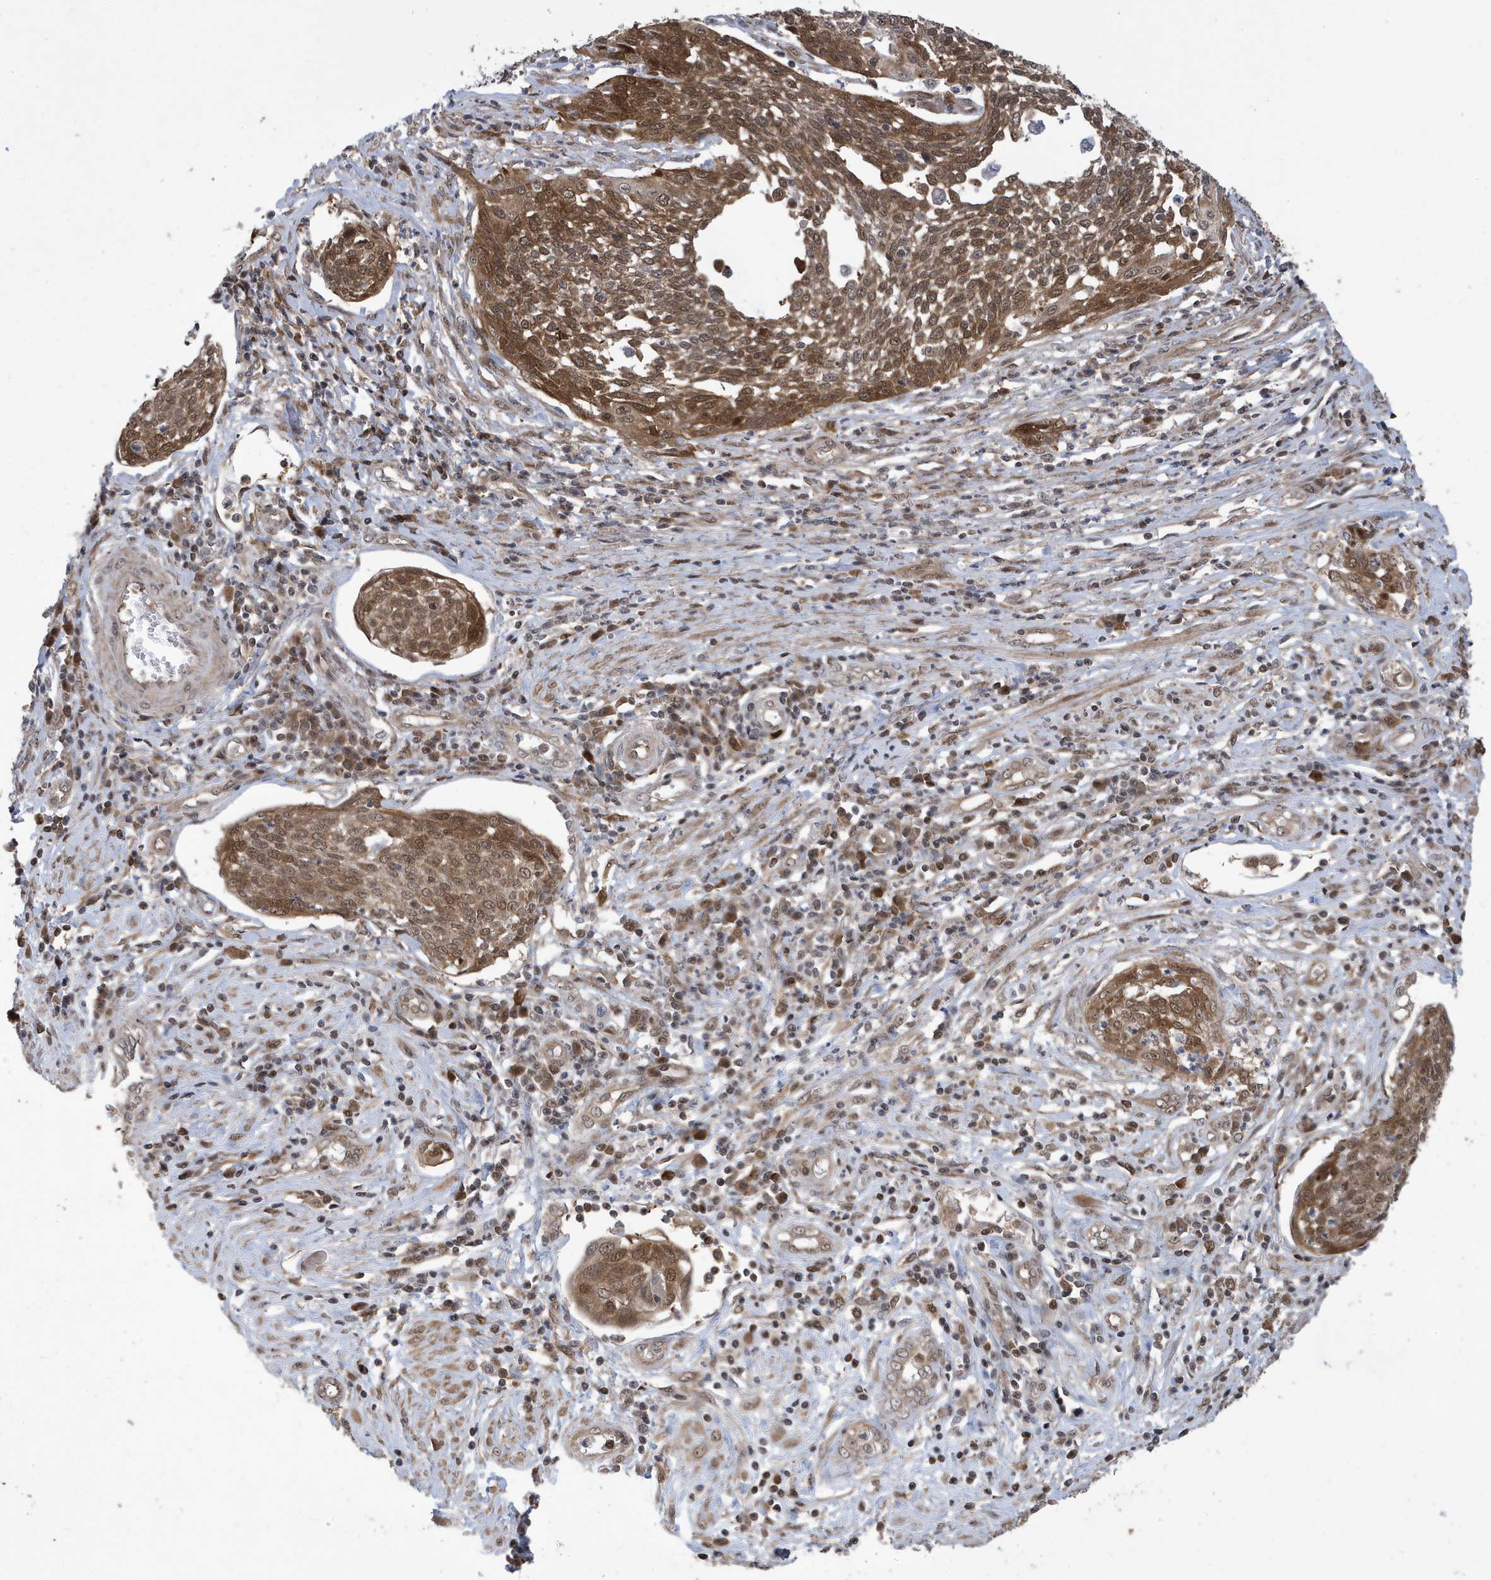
{"staining": {"intensity": "moderate", "quantity": ">75%", "location": "cytoplasmic/membranous,nuclear"}, "tissue": "cervical cancer", "cell_type": "Tumor cells", "image_type": "cancer", "snomed": [{"axis": "morphology", "description": "Squamous cell carcinoma, NOS"}, {"axis": "topography", "description": "Cervix"}], "caption": "The photomicrograph displays immunohistochemical staining of squamous cell carcinoma (cervical). There is moderate cytoplasmic/membranous and nuclear staining is appreciated in about >75% of tumor cells. (DAB = brown stain, brightfield microscopy at high magnification).", "gene": "UBQLN1", "patient": {"sex": "female", "age": 34}}